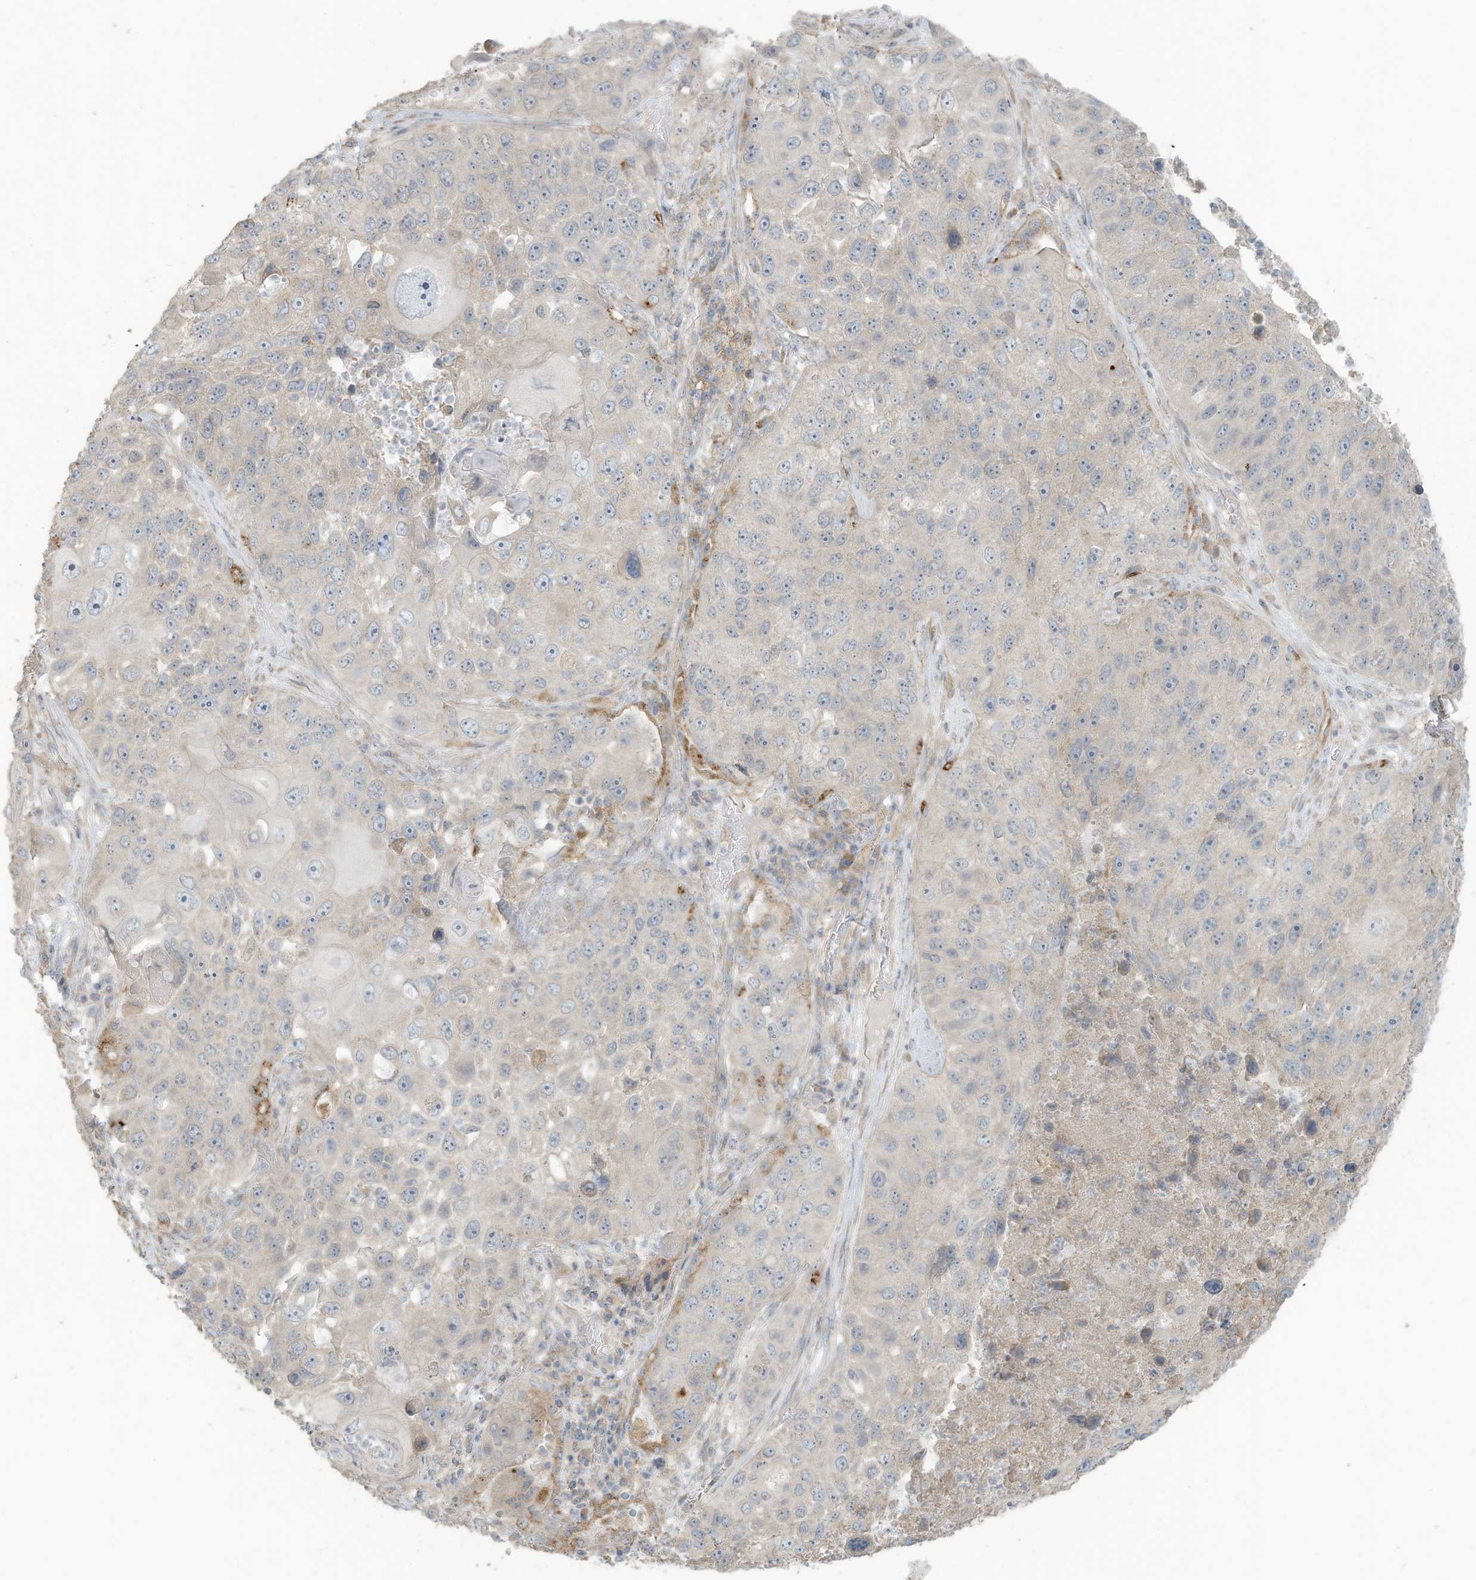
{"staining": {"intensity": "negative", "quantity": "none", "location": "none"}, "tissue": "lung cancer", "cell_type": "Tumor cells", "image_type": "cancer", "snomed": [{"axis": "morphology", "description": "Squamous cell carcinoma, NOS"}, {"axis": "topography", "description": "Lung"}], "caption": "Tumor cells are negative for protein expression in human lung cancer.", "gene": "MAGIX", "patient": {"sex": "male", "age": 61}}